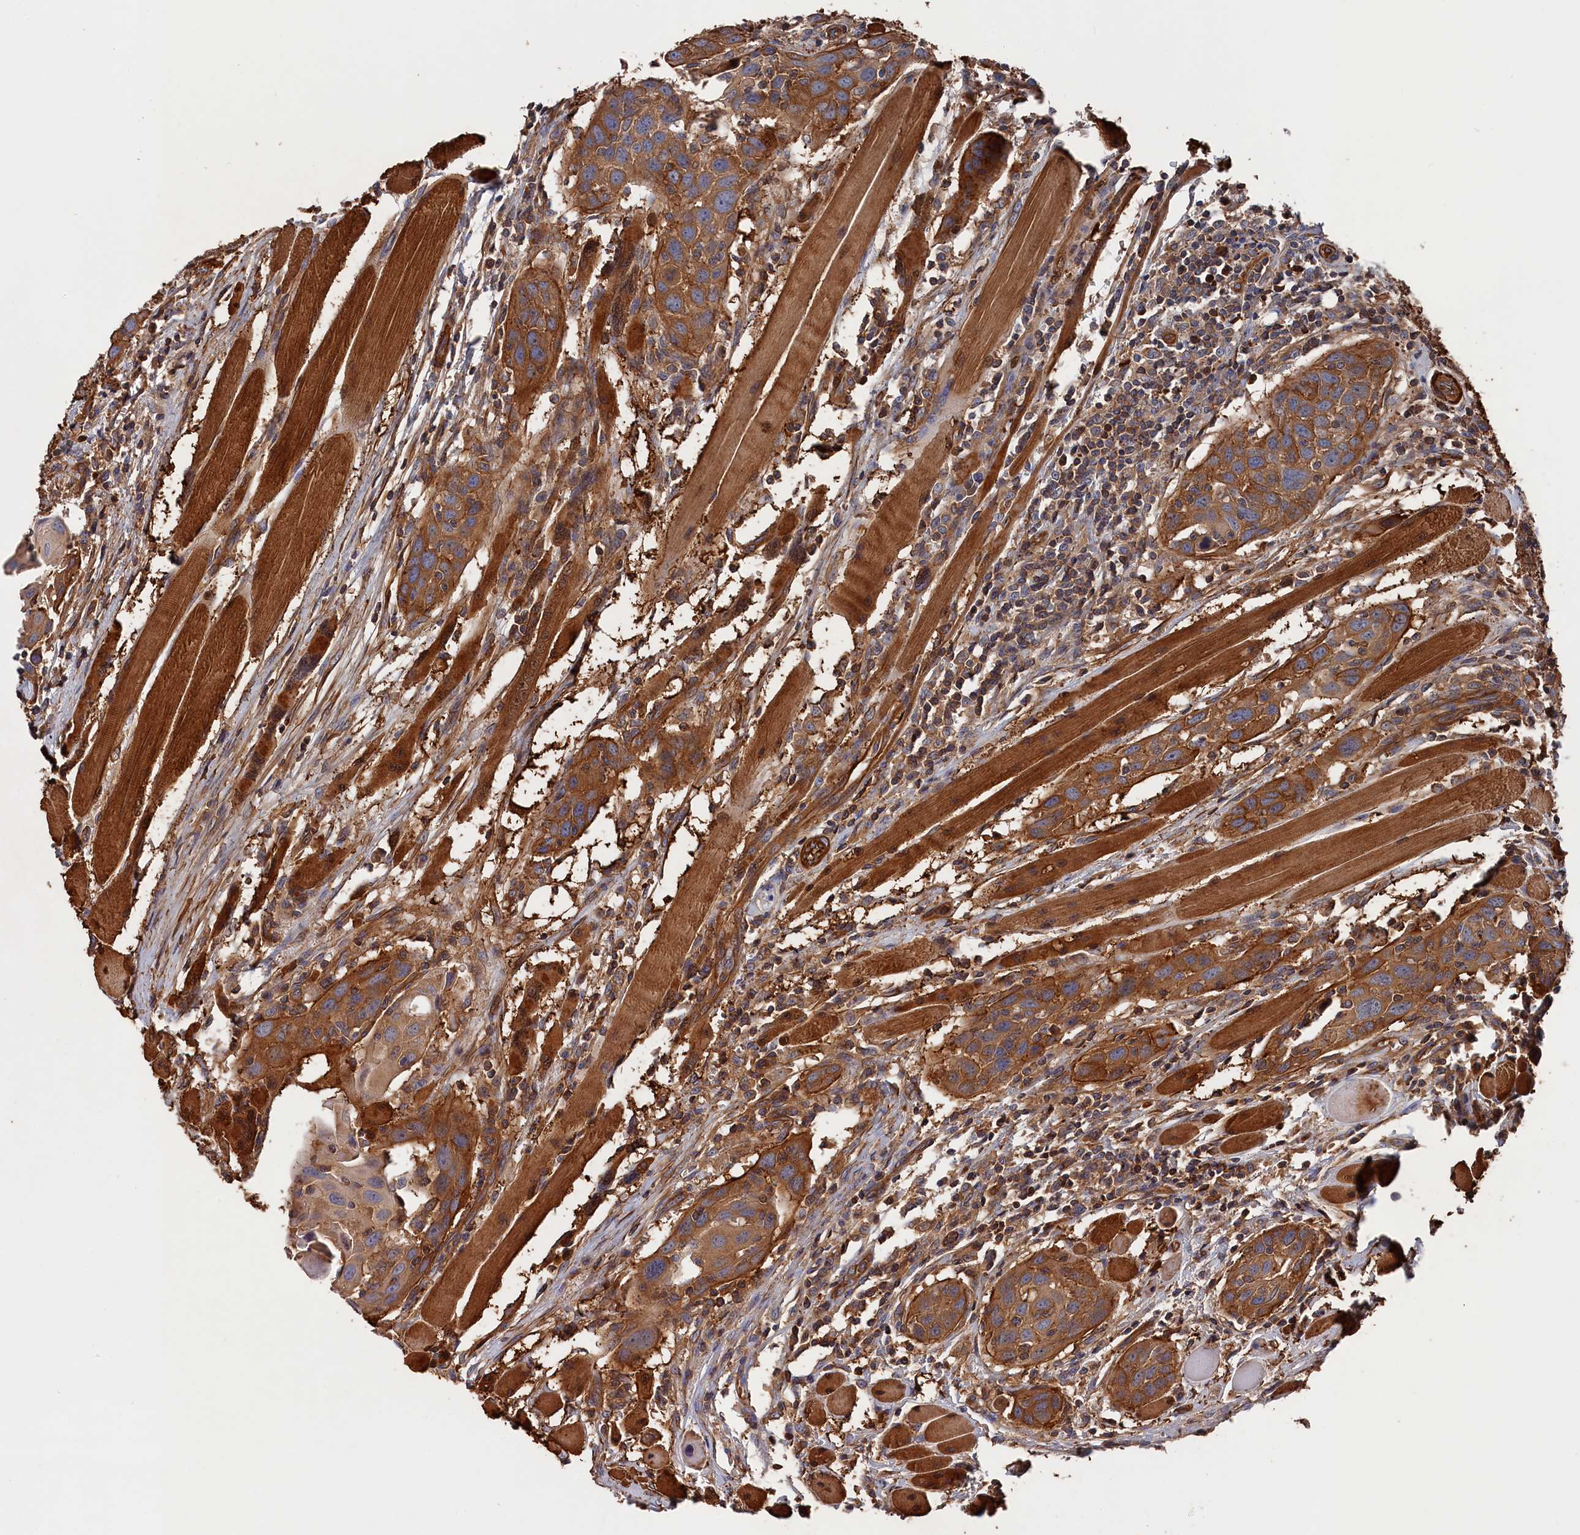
{"staining": {"intensity": "strong", "quantity": ">75%", "location": "cytoplasmic/membranous"}, "tissue": "head and neck cancer", "cell_type": "Tumor cells", "image_type": "cancer", "snomed": [{"axis": "morphology", "description": "Squamous cell carcinoma, NOS"}, {"axis": "topography", "description": "Oral tissue"}, {"axis": "topography", "description": "Head-Neck"}], "caption": "This micrograph demonstrates head and neck cancer stained with immunohistochemistry (IHC) to label a protein in brown. The cytoplasmic/membranous of tumor cells show strong positivity for the protein. Nuclei are counter-stained blue.", "gene": "LDHD", "patient": {"sex": "female", "age": 50}}